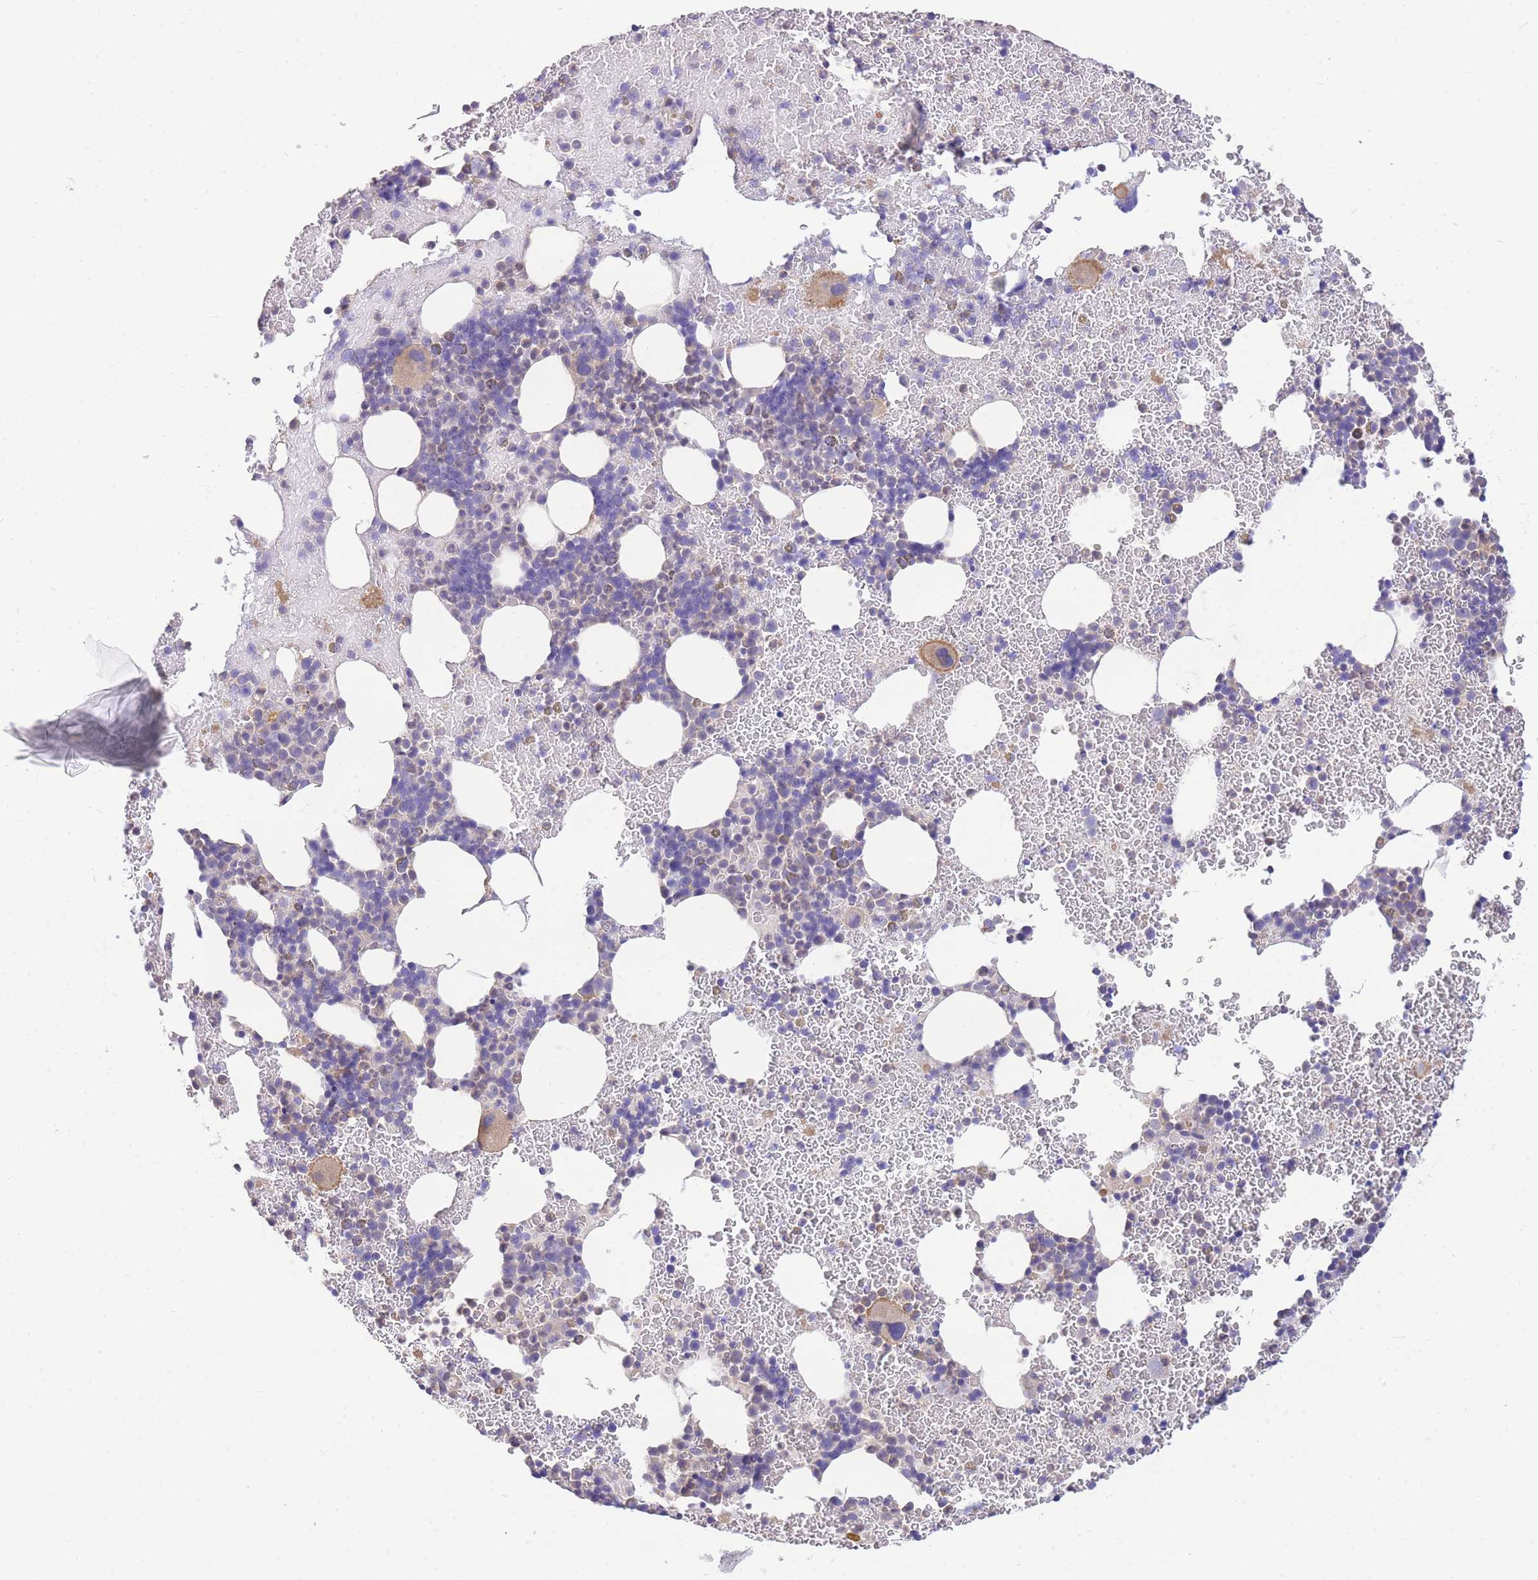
{"staining": {"intensity": "moderate", "quantity": "<25%", "location": "cytoplasmic/membranous"}, "tissue": "bone marrow", "cell_type": "Hematopoietic cells", "image_type": "normal", "snomed": [{"axis": "morphology", "description": "Normal tissue, NOS"}, {"axis": "topography", "description": "Bone marrow"}], "caption": "Protein expression analysis of benign human bone marrow reveals moderate cytoplasmic/membranous staining in approximately <25% of hematopoietic cells. (Stains: DAB in brown, nuclei in blue, Microscopy: brightfield microscopy at high magnification).", "gene": "OR5T1", "patient": {"sex": "male", "age": 26}}